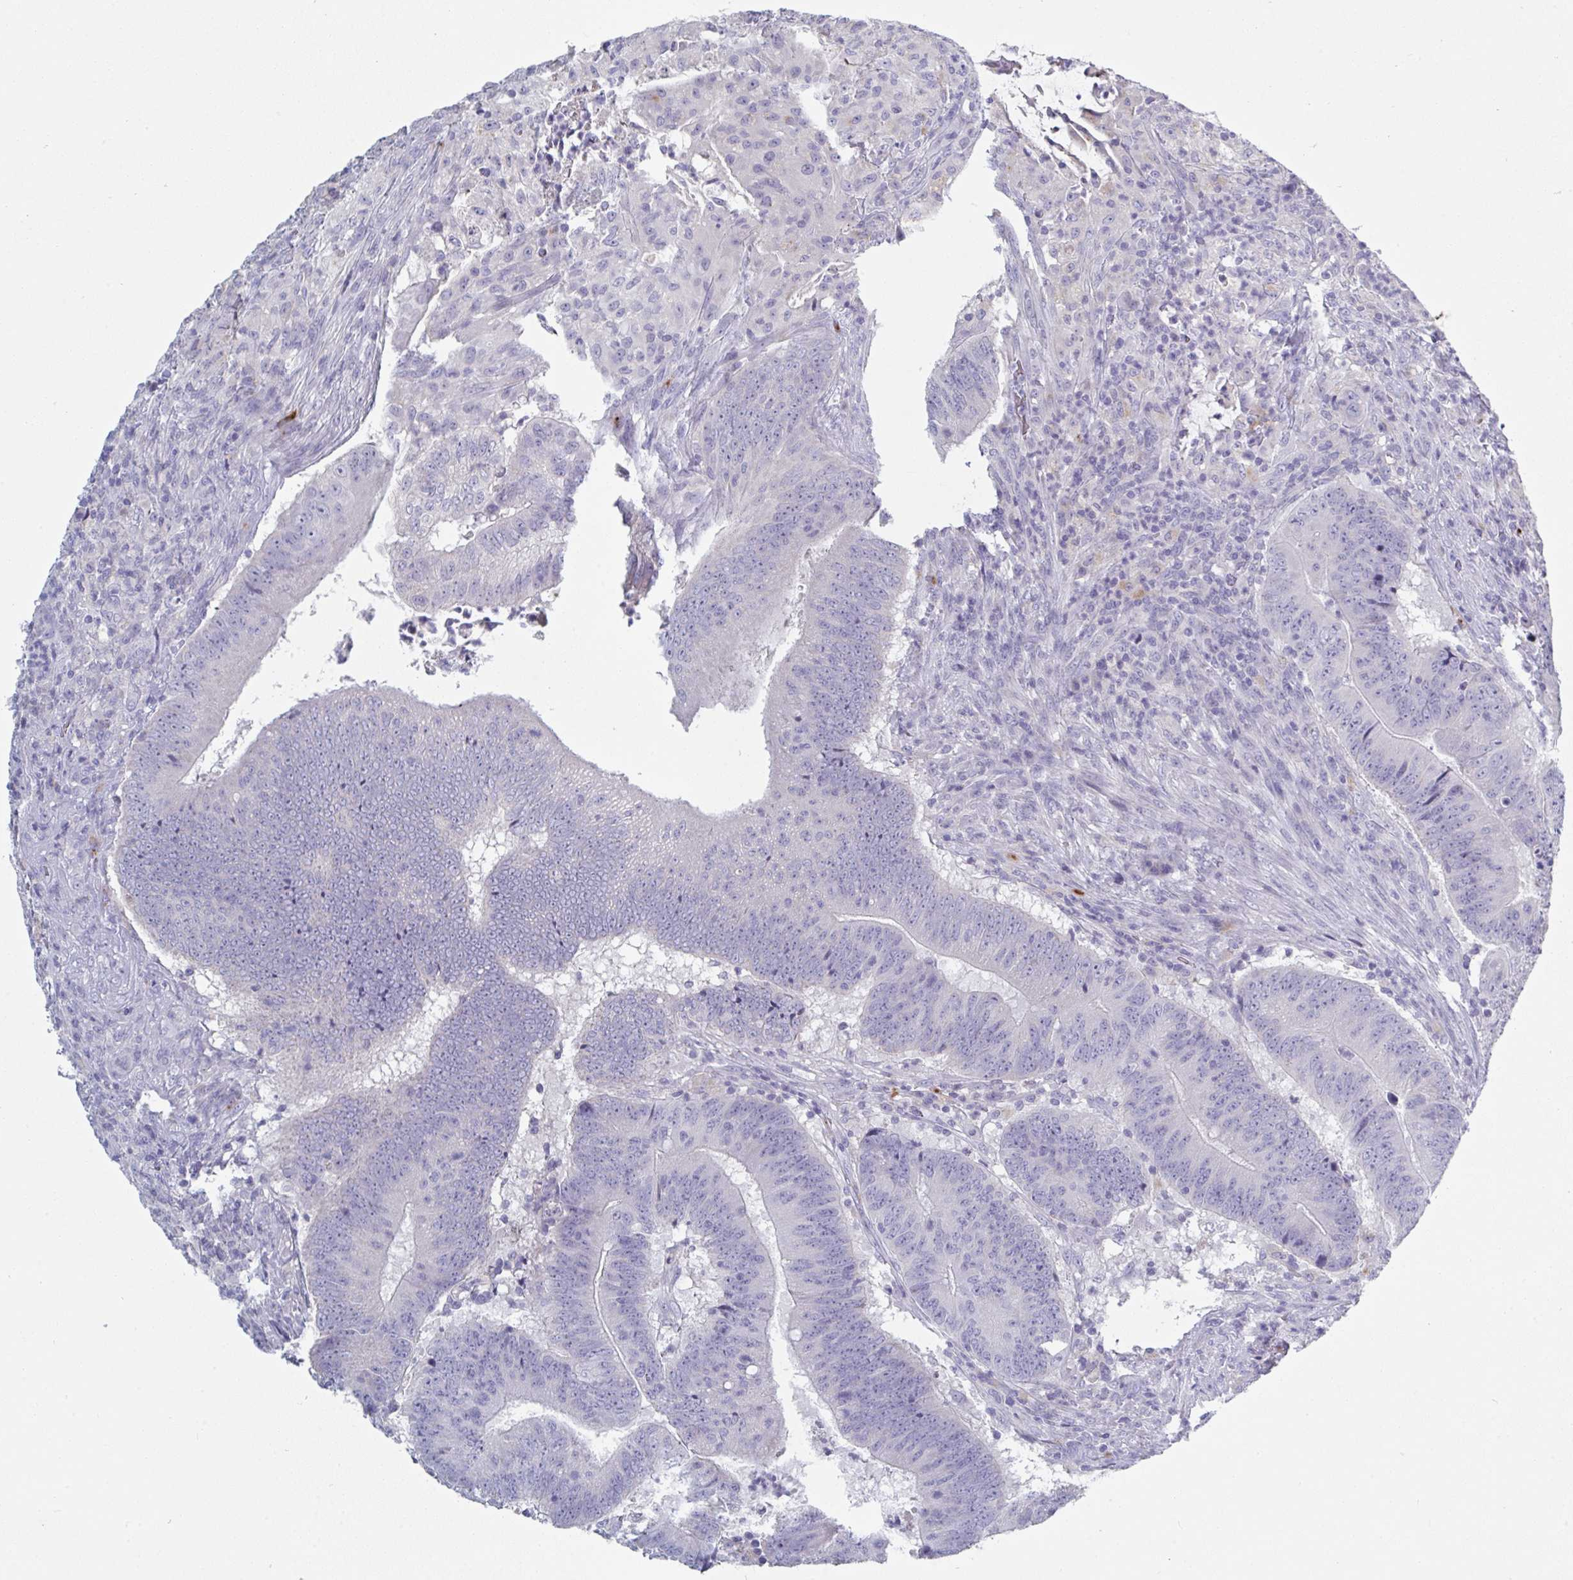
{"staining": {"intensity": "negative", "quantity": "none", "location": "none"}, "tissue": "colorectal cancer", "cell_type": "Tumor cells", "image_type": "cancer", "snomed": [{"axis": "morphology", "description": "Adenocarcinoma, NOS"}, {"axis": "topography", "description": "Colon"}], "caption": "Protein analysis of adenocarcinoma (colorectal) reveals no significant expression in tumor cells.", "gene": "HGFAC", "patient": {"sex": "female", "age": 87}}